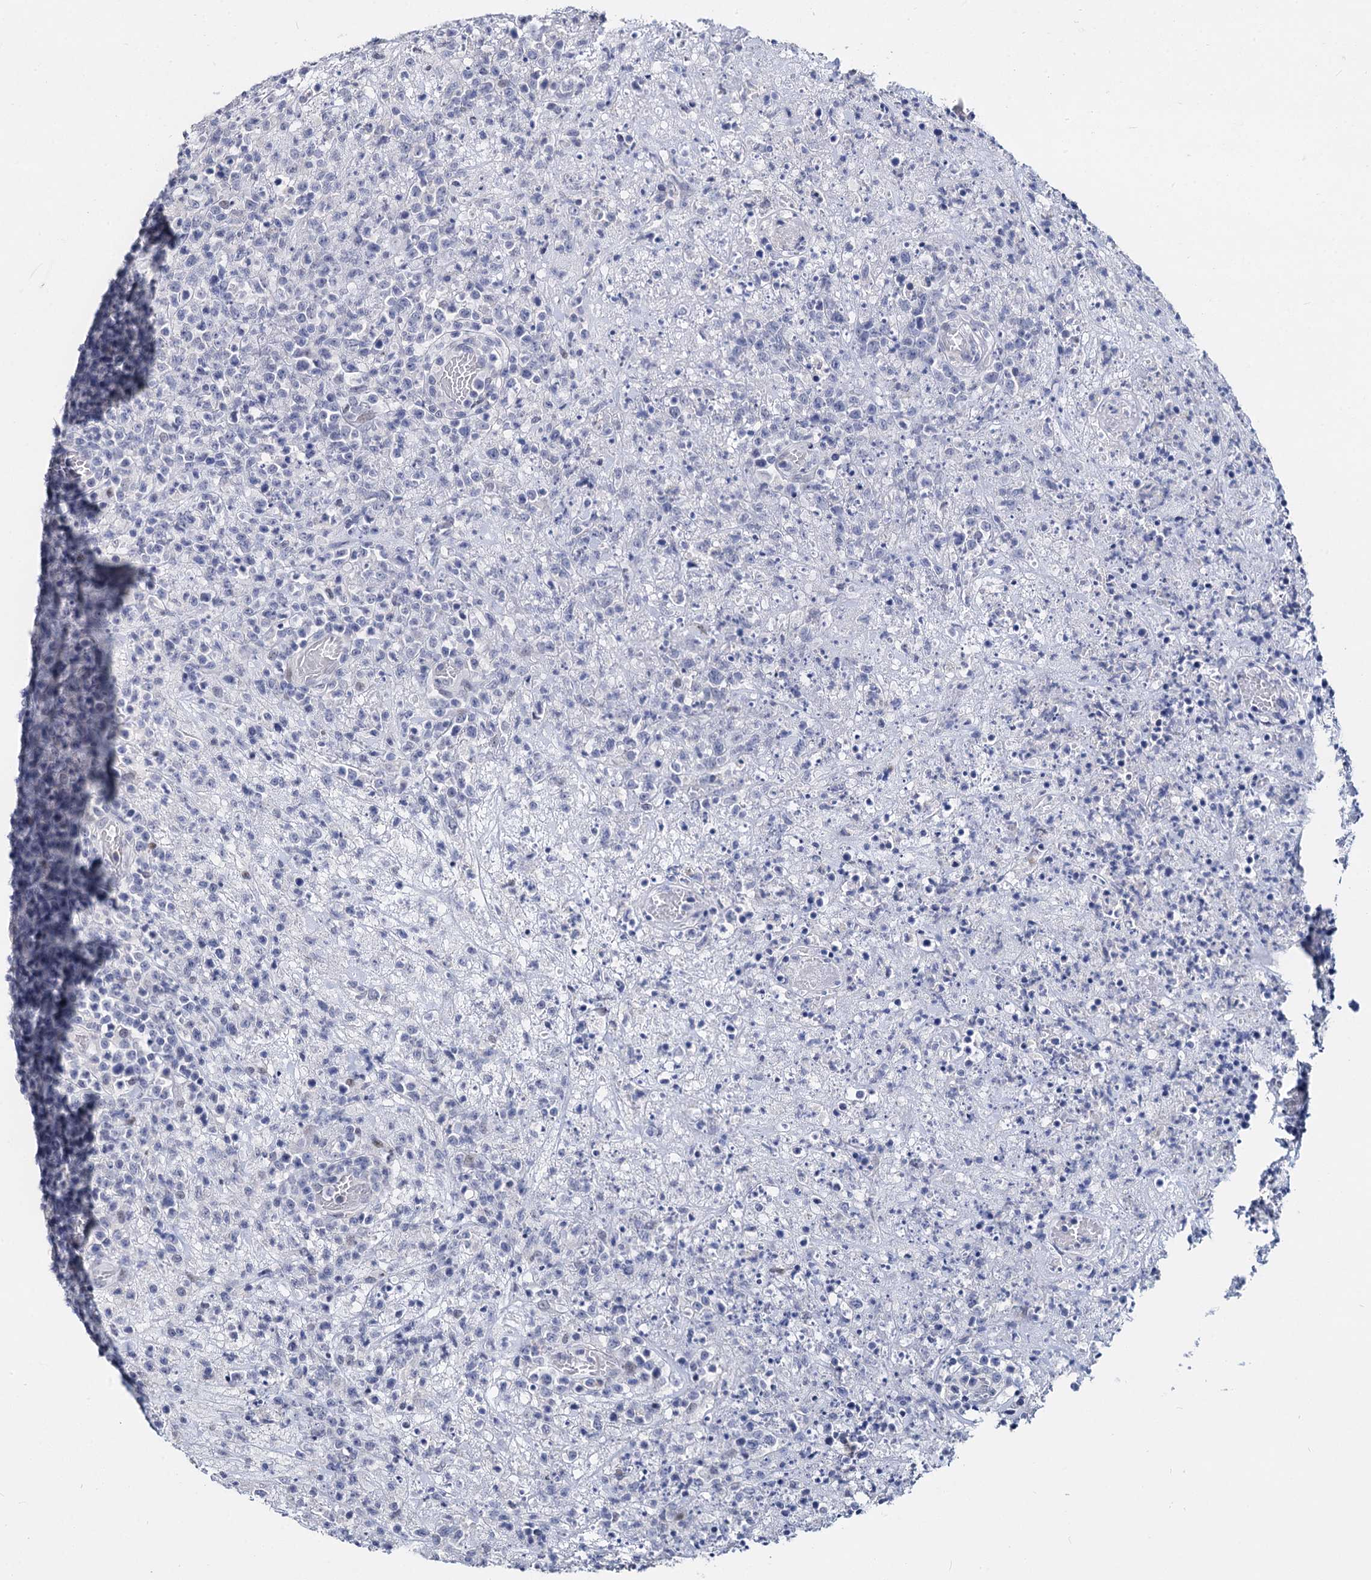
{"staining": {"intensity": "negative", "quantity": "none", "location": "none"}, "tissue": "lymphoma", "cell_type": "Tumor cells", "image_type": "cancer", "snomed": [{"axis": "morphology", "description": "Malignant lymphoma, non-Hodgkin's type, High grade"}, {"axis": "topography", "description": "Colon"}], "caption": "This is an IHC micrograph of malignant lymphoma, non-Hodgkin's type (high-grade). There is no expression in tumor cells.", "gene": "MAGEA4", "patient": {"sex": "female", "age": 53}}